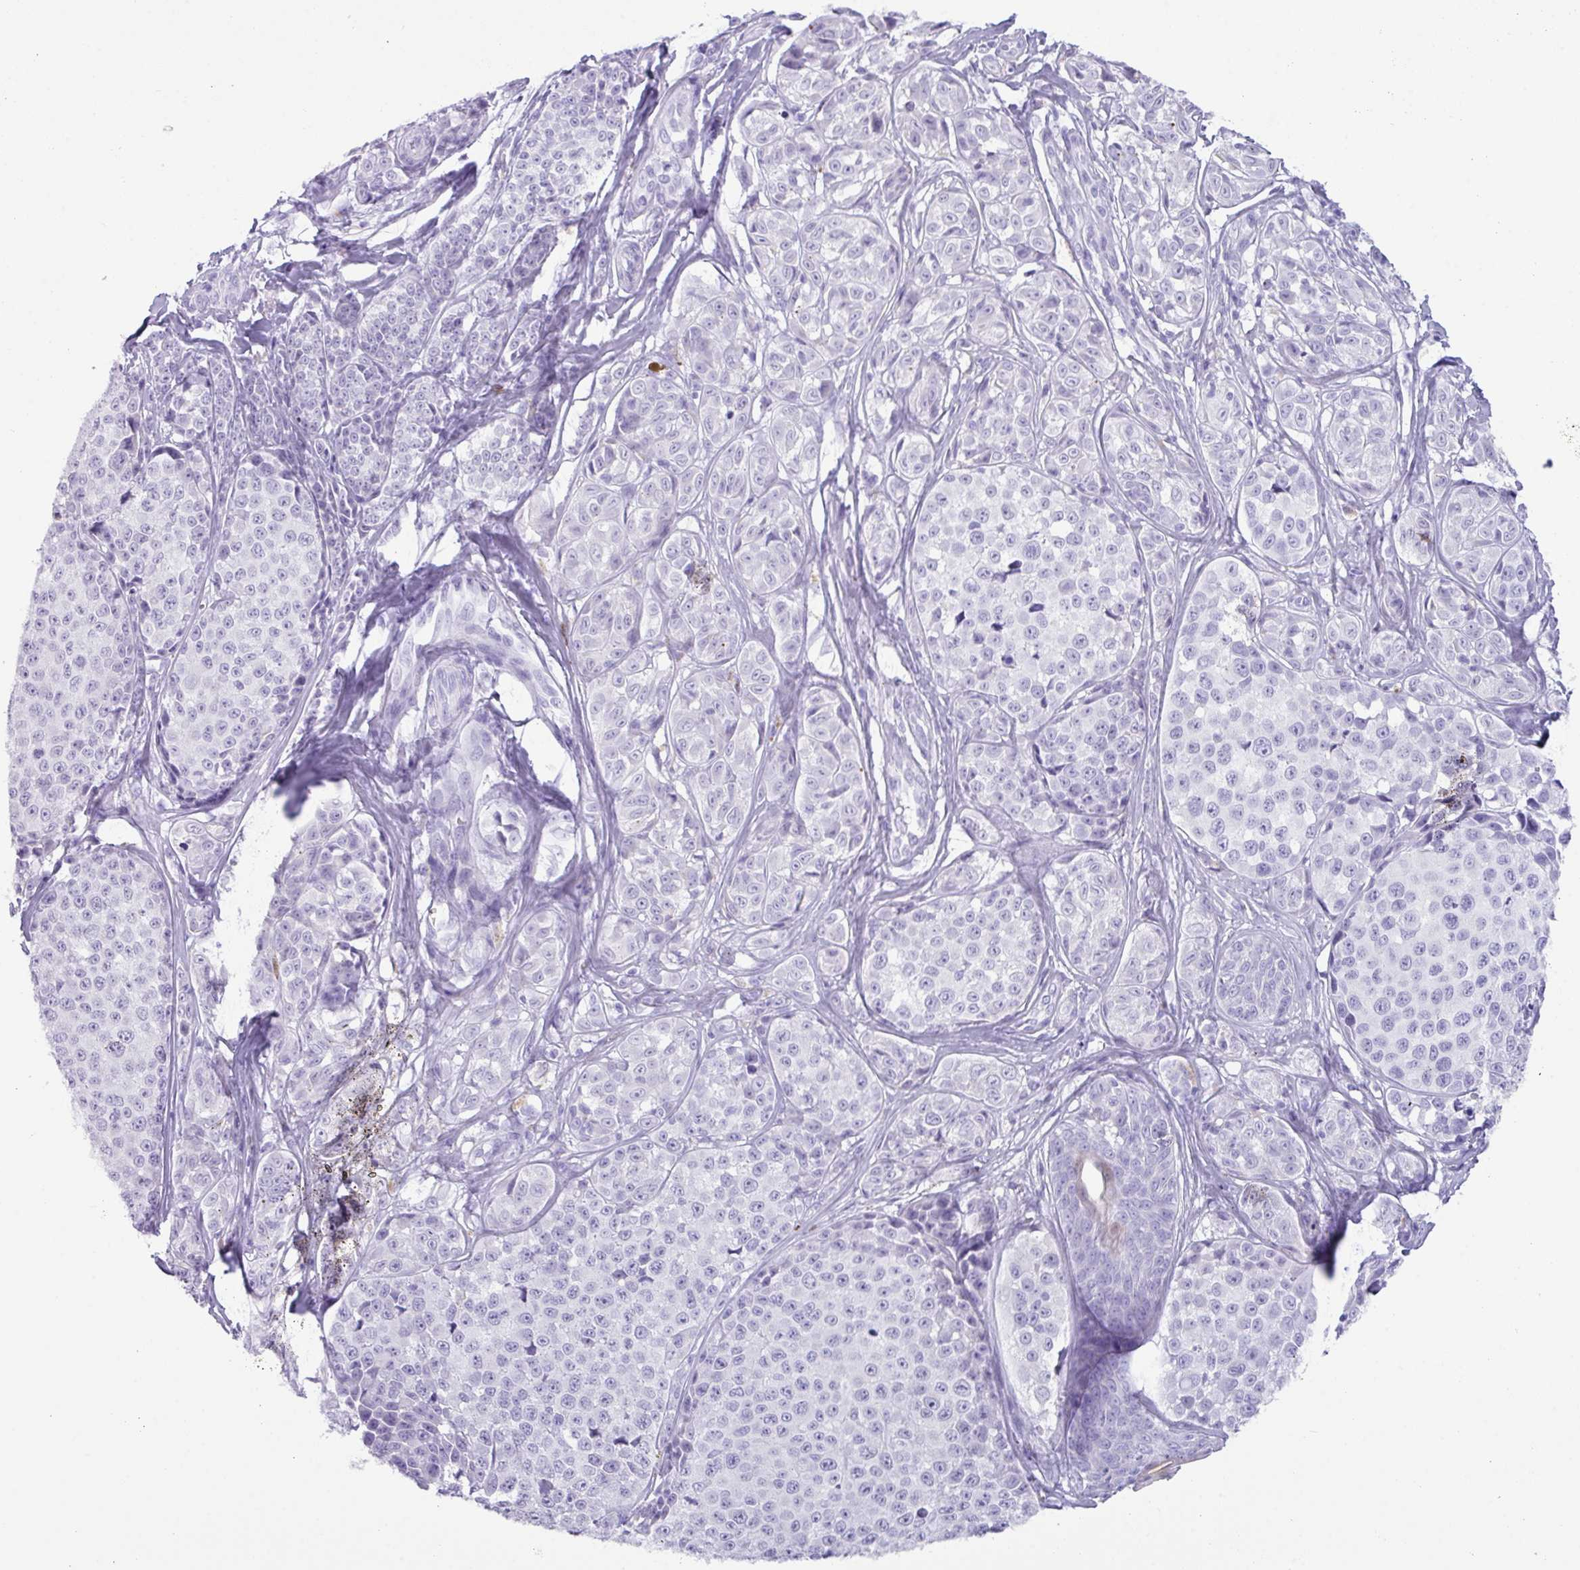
{"staining": {"intensity": "negative", "quantity": "none", "location": "none"}, "tissue": "melanoma", "cell_type": "Tumor cells", "image_type": "cancer", "snomed": [{"axis": "morphology", "description": "Malignant melanoma, NOS"}, {"axis": "topography", "description": "Skin"}], "caption": "Image shows no protein expression in tumor cells of melanoma tissue.", "gene": "NCCRP1", "patient": {"sex": "female", "age": 35}}